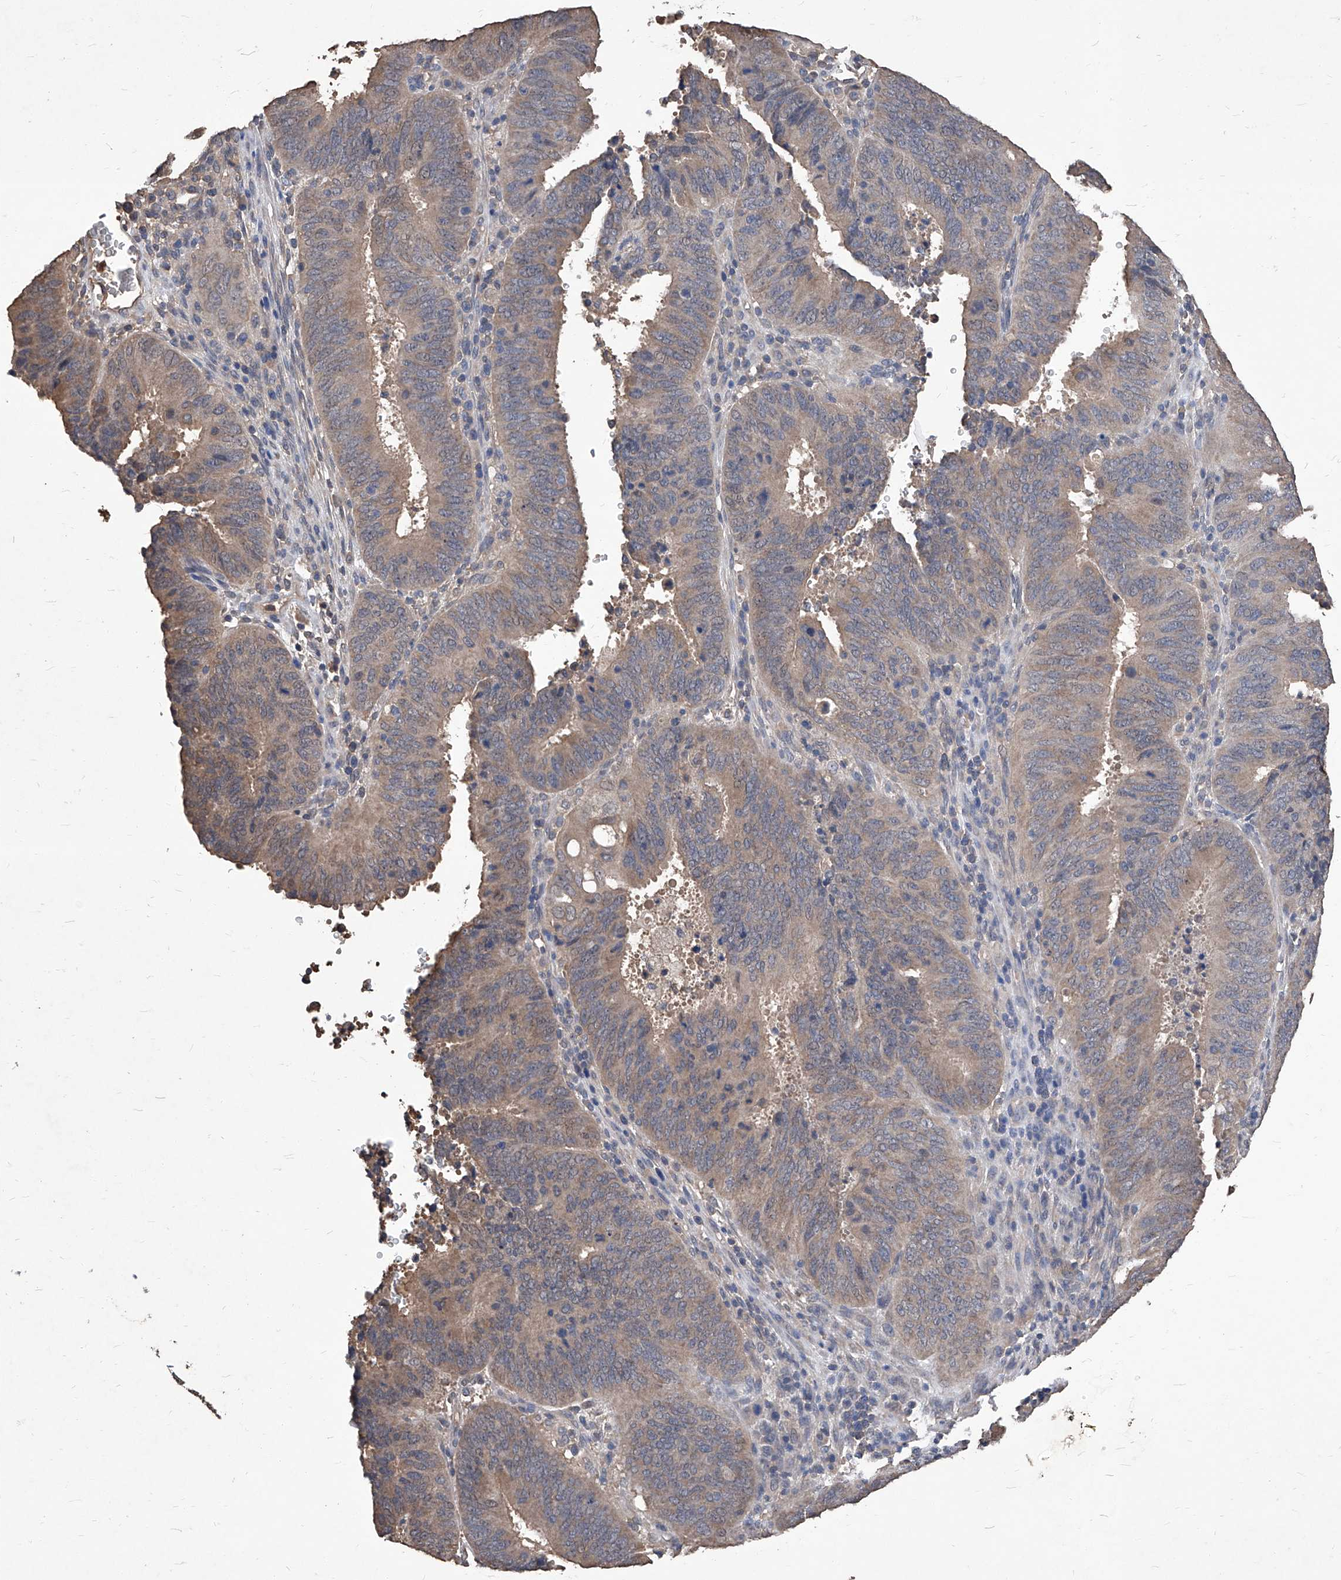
{"staining": {"intensity": "weak", "quantity": "25%-75%", "location": "cytoplasmic/membranous"}, "tissue": "cervical cancer", "cell_type": "Tumor cells", "image_type": "cancer", "snomed": [{"axis": "morphology", "description": "Adenocarcinoma, NOS"}, {"axis": "topography", "description": "Cervix"}], "caption": "Cervical cancer tissue shows weak cytoplasmic/membranous staining in approximately 25%-75% of tumor cells", "gene": "SYNGR1", "patient": {"sex": "female", "age": 44}}